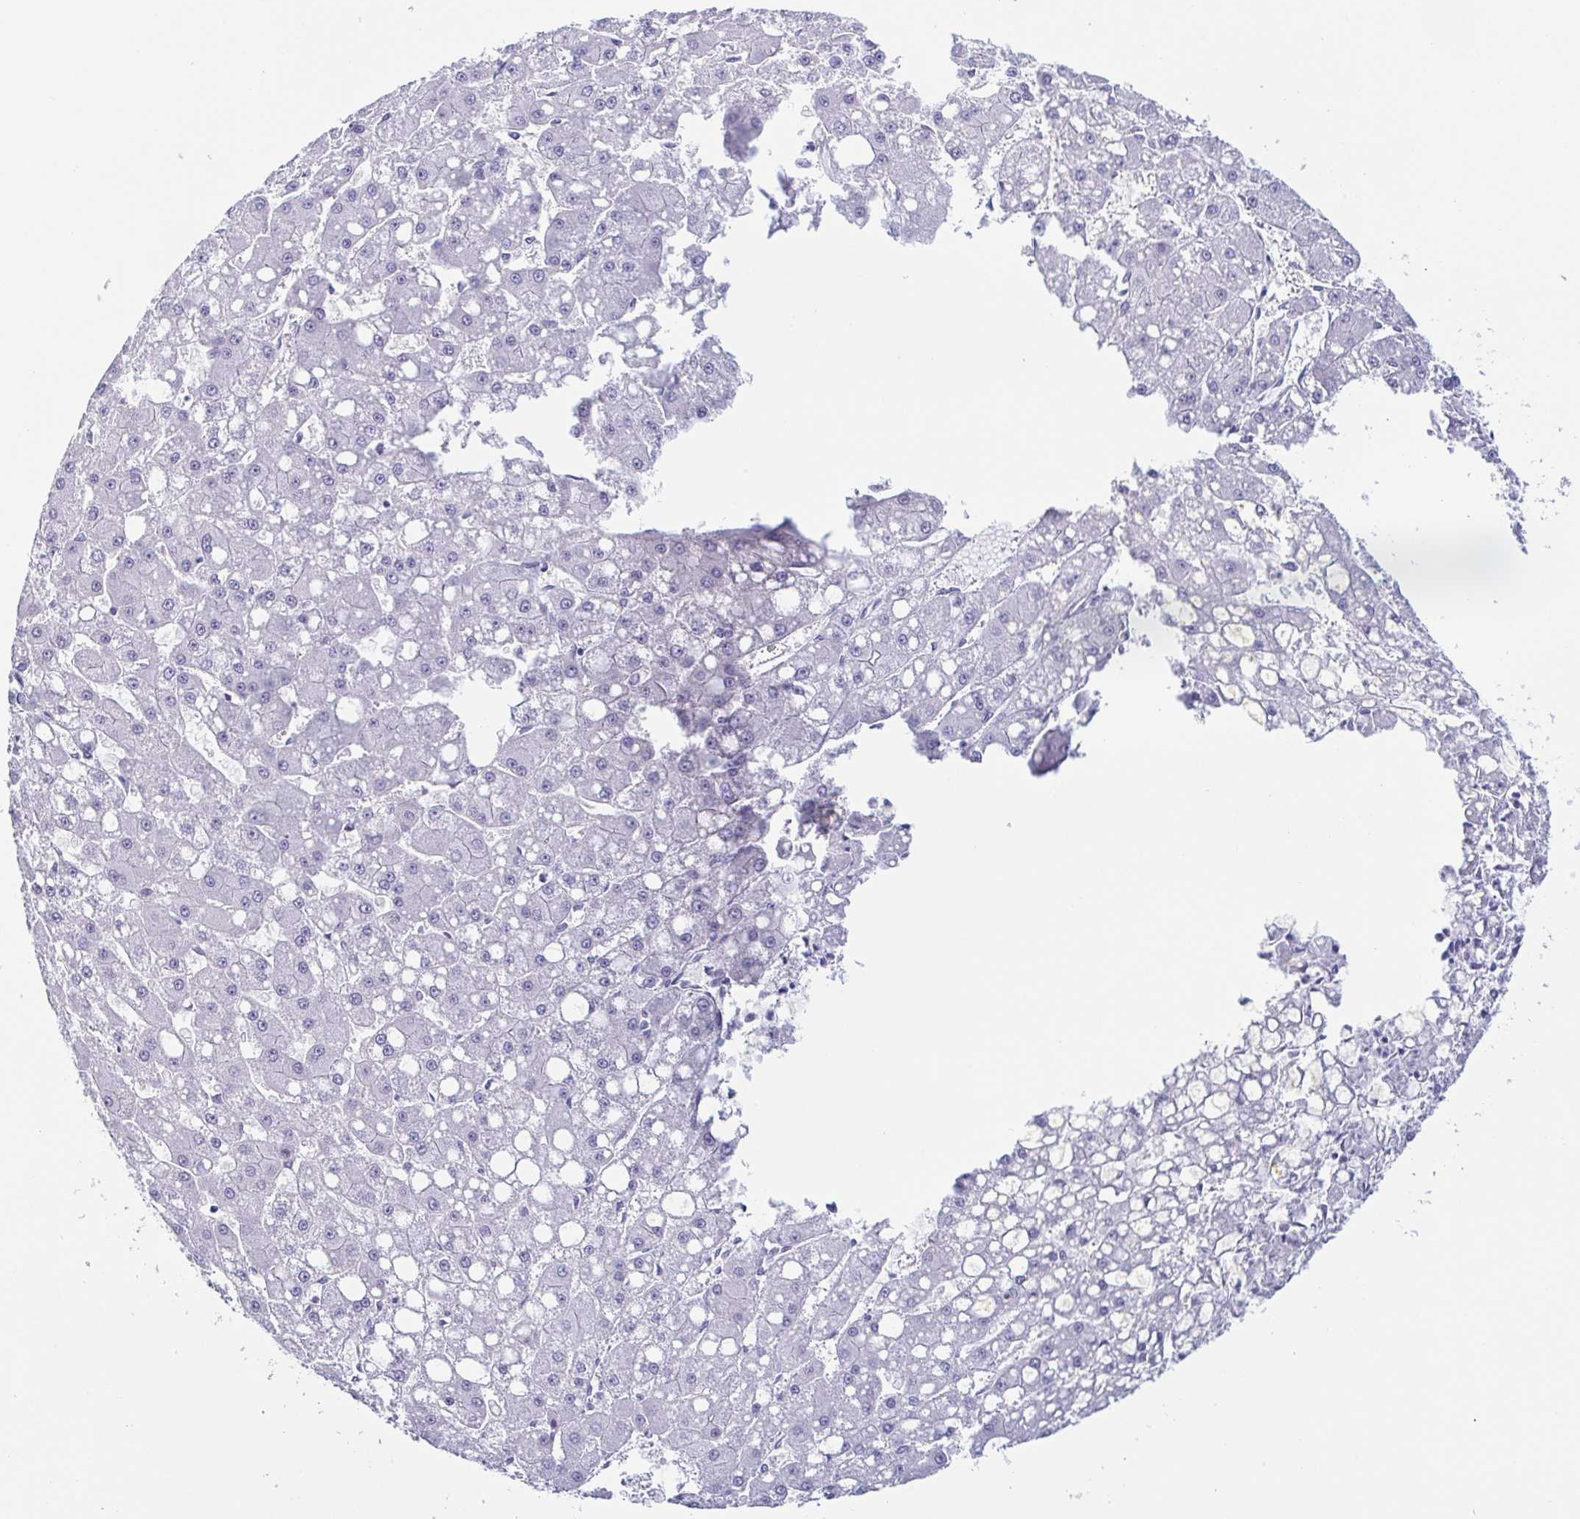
{"staining": {"intensity": "negative", "quantity": "none", "location": "none"}, "tissue": "liver cancer", "cell_type": "Tumor cells", "image_type": "cancer", "snomed": [{"axis": "morphology", "description": "Carcinoma, Hepatocellular, NOS"}, {"axis": "topography", "description": "Liver"}], "caption": "The photomicrograph exhibits no significant staining in tumor cells of liver hepatocellular carcinoma.", "gene": "PRR4", "patient": {"sex": "male", "age": 67}}